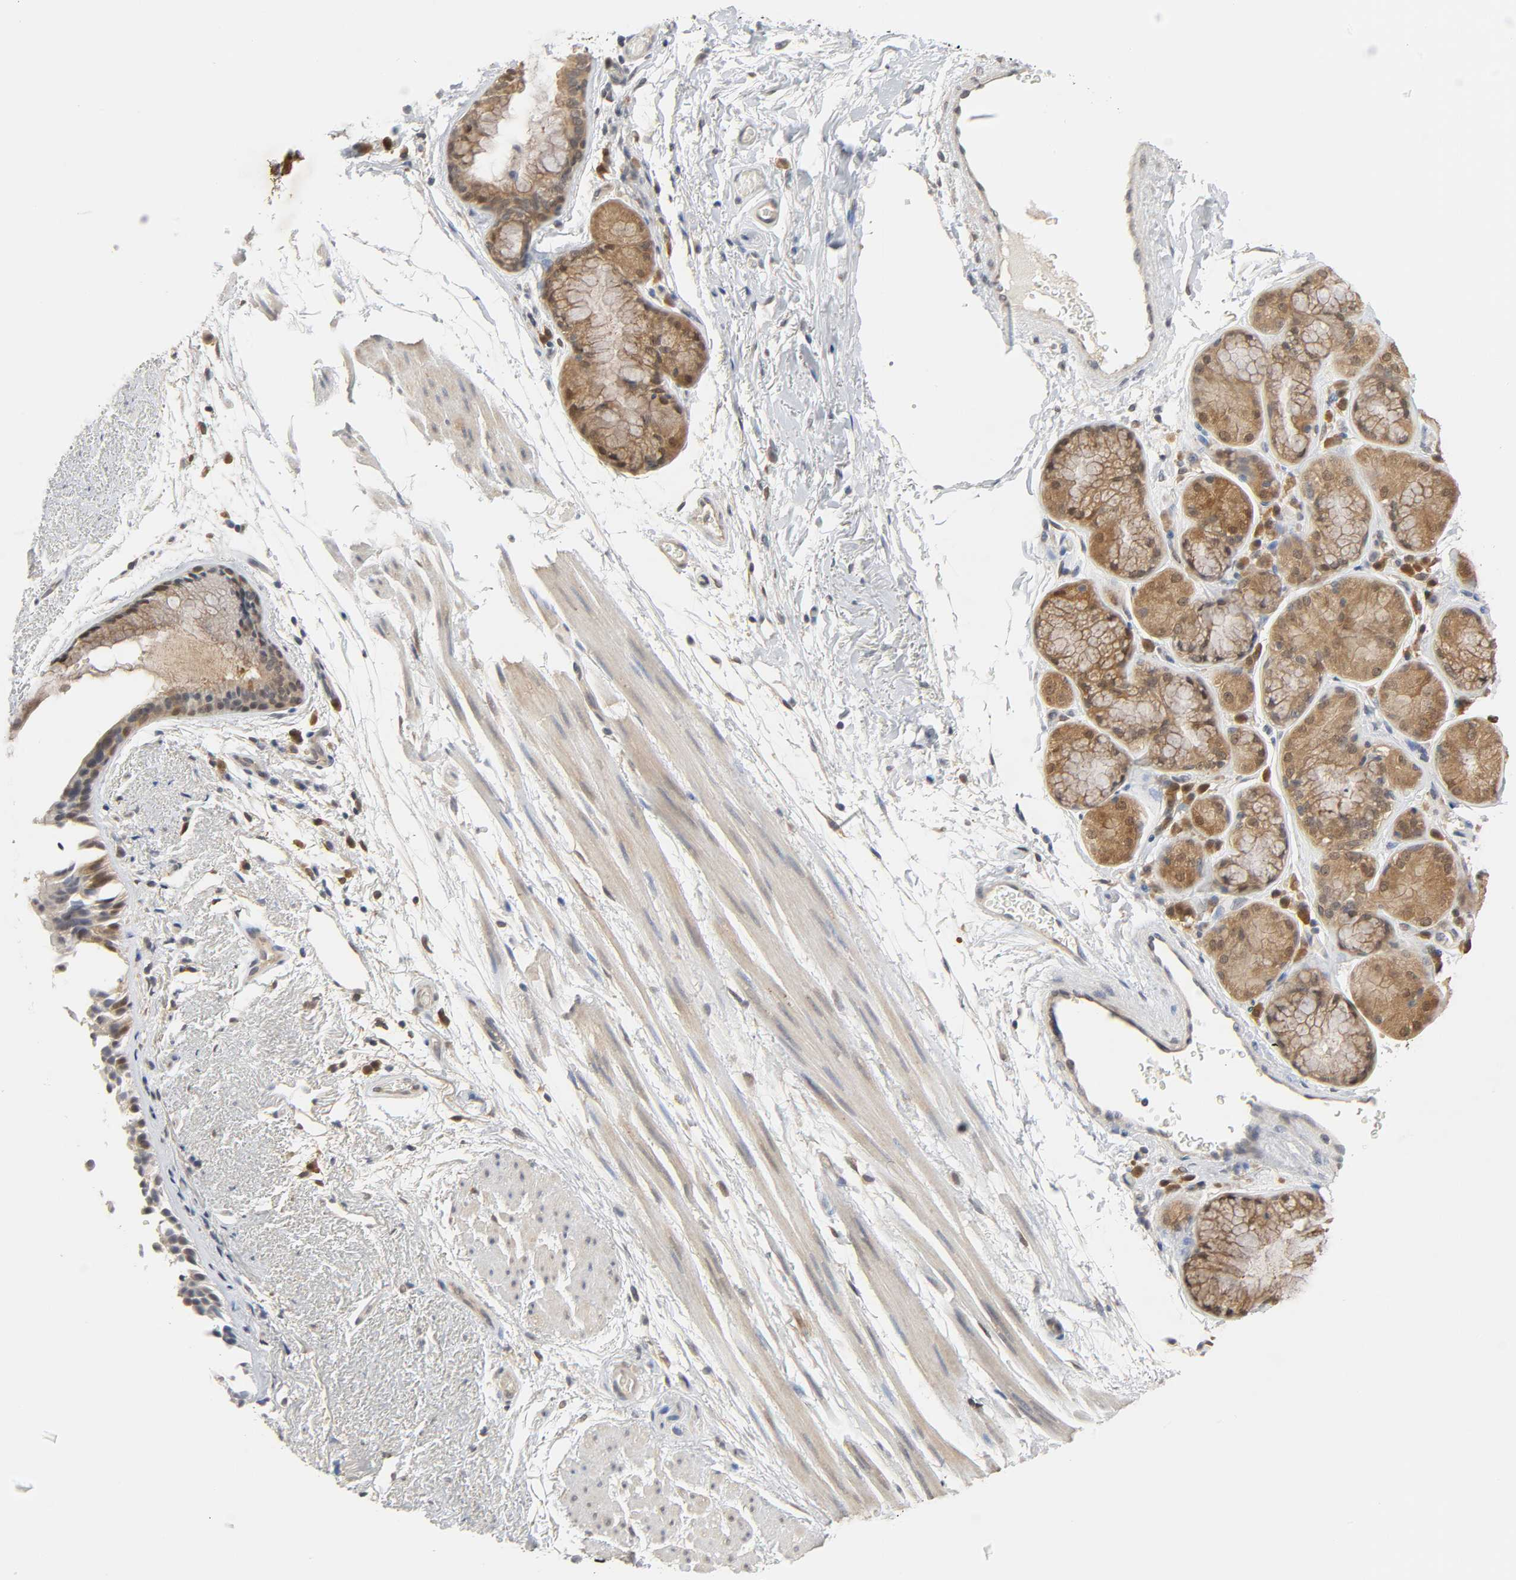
{"staining": {"intensity": "moderate", "quantity": ">75%", "location": "cytoplasmic/membranous,nuclear"}, "tissue": "bronchus", "cell_type": "Respiratory epithelial cells", "image_type": "normal", "snomed": [{"axis": "morphology", "description": "Normal tissue, NOS"}, {"axis": "topography", "description": "Bronchus"}], "caption": "The photomicrograph demonstrates immunohistochemical staining of unremarkable bronchus. There is moderate cytoplasmic/membranous,nuclear staining is present in about >75% of respiratory epithelial cells. (IHC, brightfield microscopy, high magnification).", "gene": "MIF", "patient": {"sex": "female", "age": 54}}